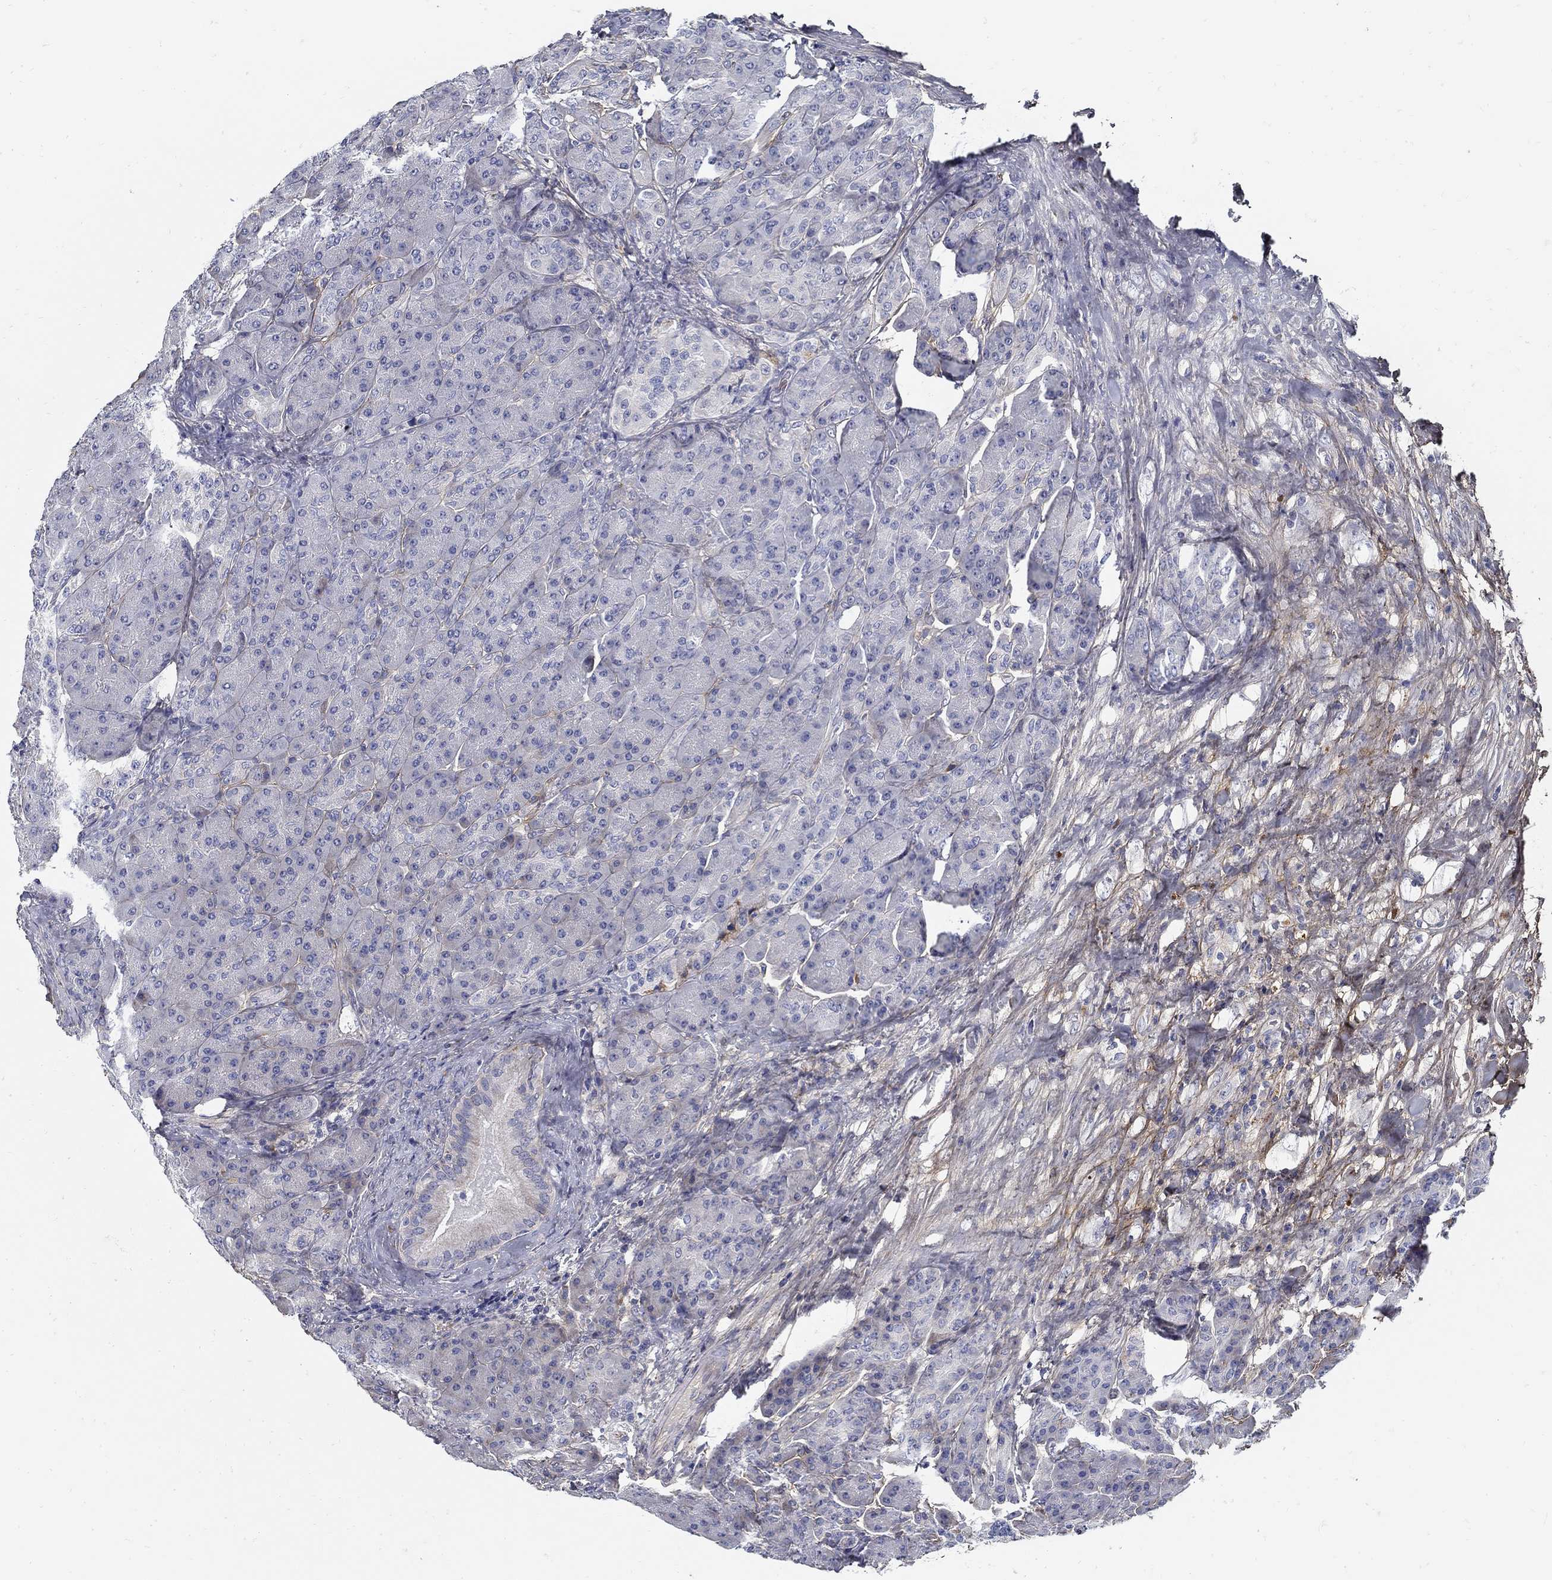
{"staining": {"intensity": "negative", "quantity": "none", "location": "none"}, "tissue": "pancreas", "cell_type": "Exocrine glandular cells", "image_type": "normal", "snomed": [{"axis": "morphology", "description": "Normal tissue, NOS"}, {"axis": "topography", "description": "Pancreas"}], "caption": "This is an immunohistochemistry (IHC) photomicrograph of benign human pancreas. There is no expression in exocrine glandular cells.", "gene": "TGFBI", "patient": {"sex": "male", "age": 70}}